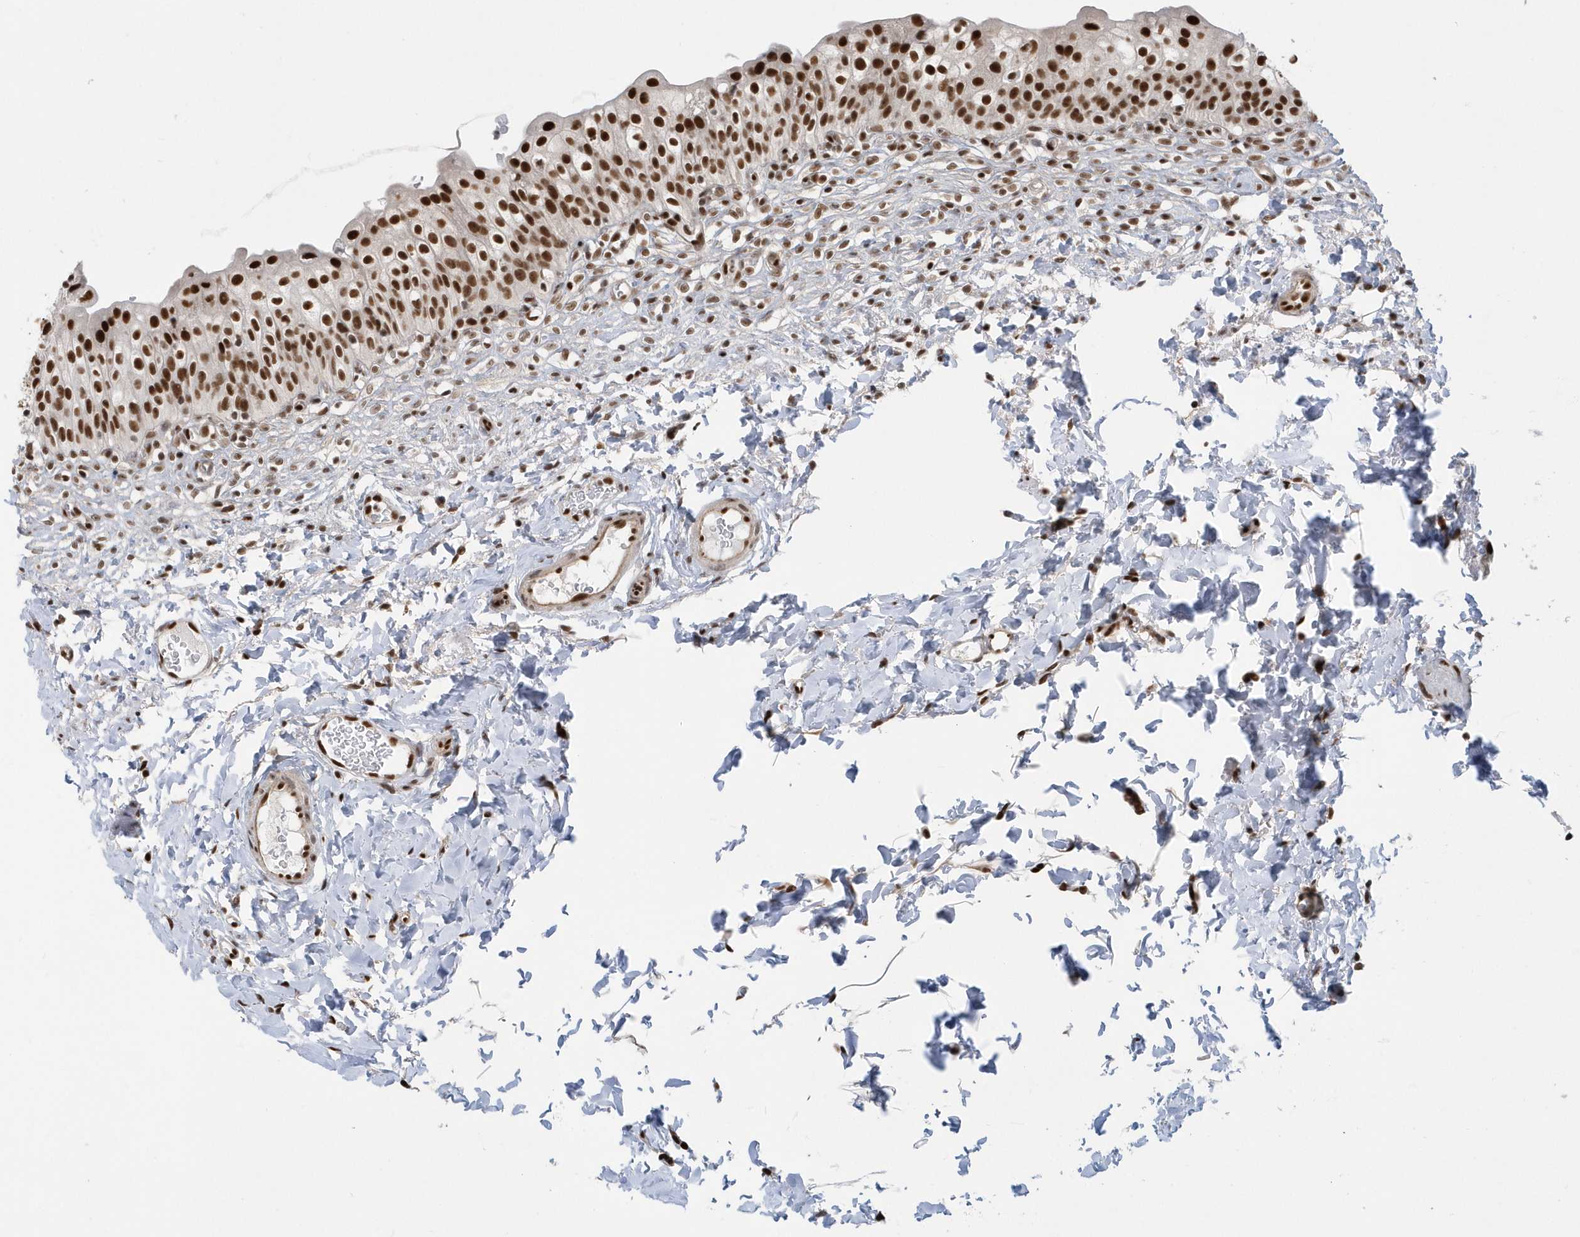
{"staining": {"intensity": "strong", "quantity": ">75%", "location": "nuclear"}, "tissue": "urinary bladder", "cell_type": "Urothelial cells", "image_type": "normal", "snomed": [{"axis": "morphology", "description": "Normal tissue, NOS"}, {"axis": "topography", "description": "Urinary bladder"}], "caption": "Urothelial cells exhibit strong nuclear staining in about >75% of cells in unremarkable urinary bladder.", "gene": "SEPHS1", "patient": {"sex": "male", "age": 55}}